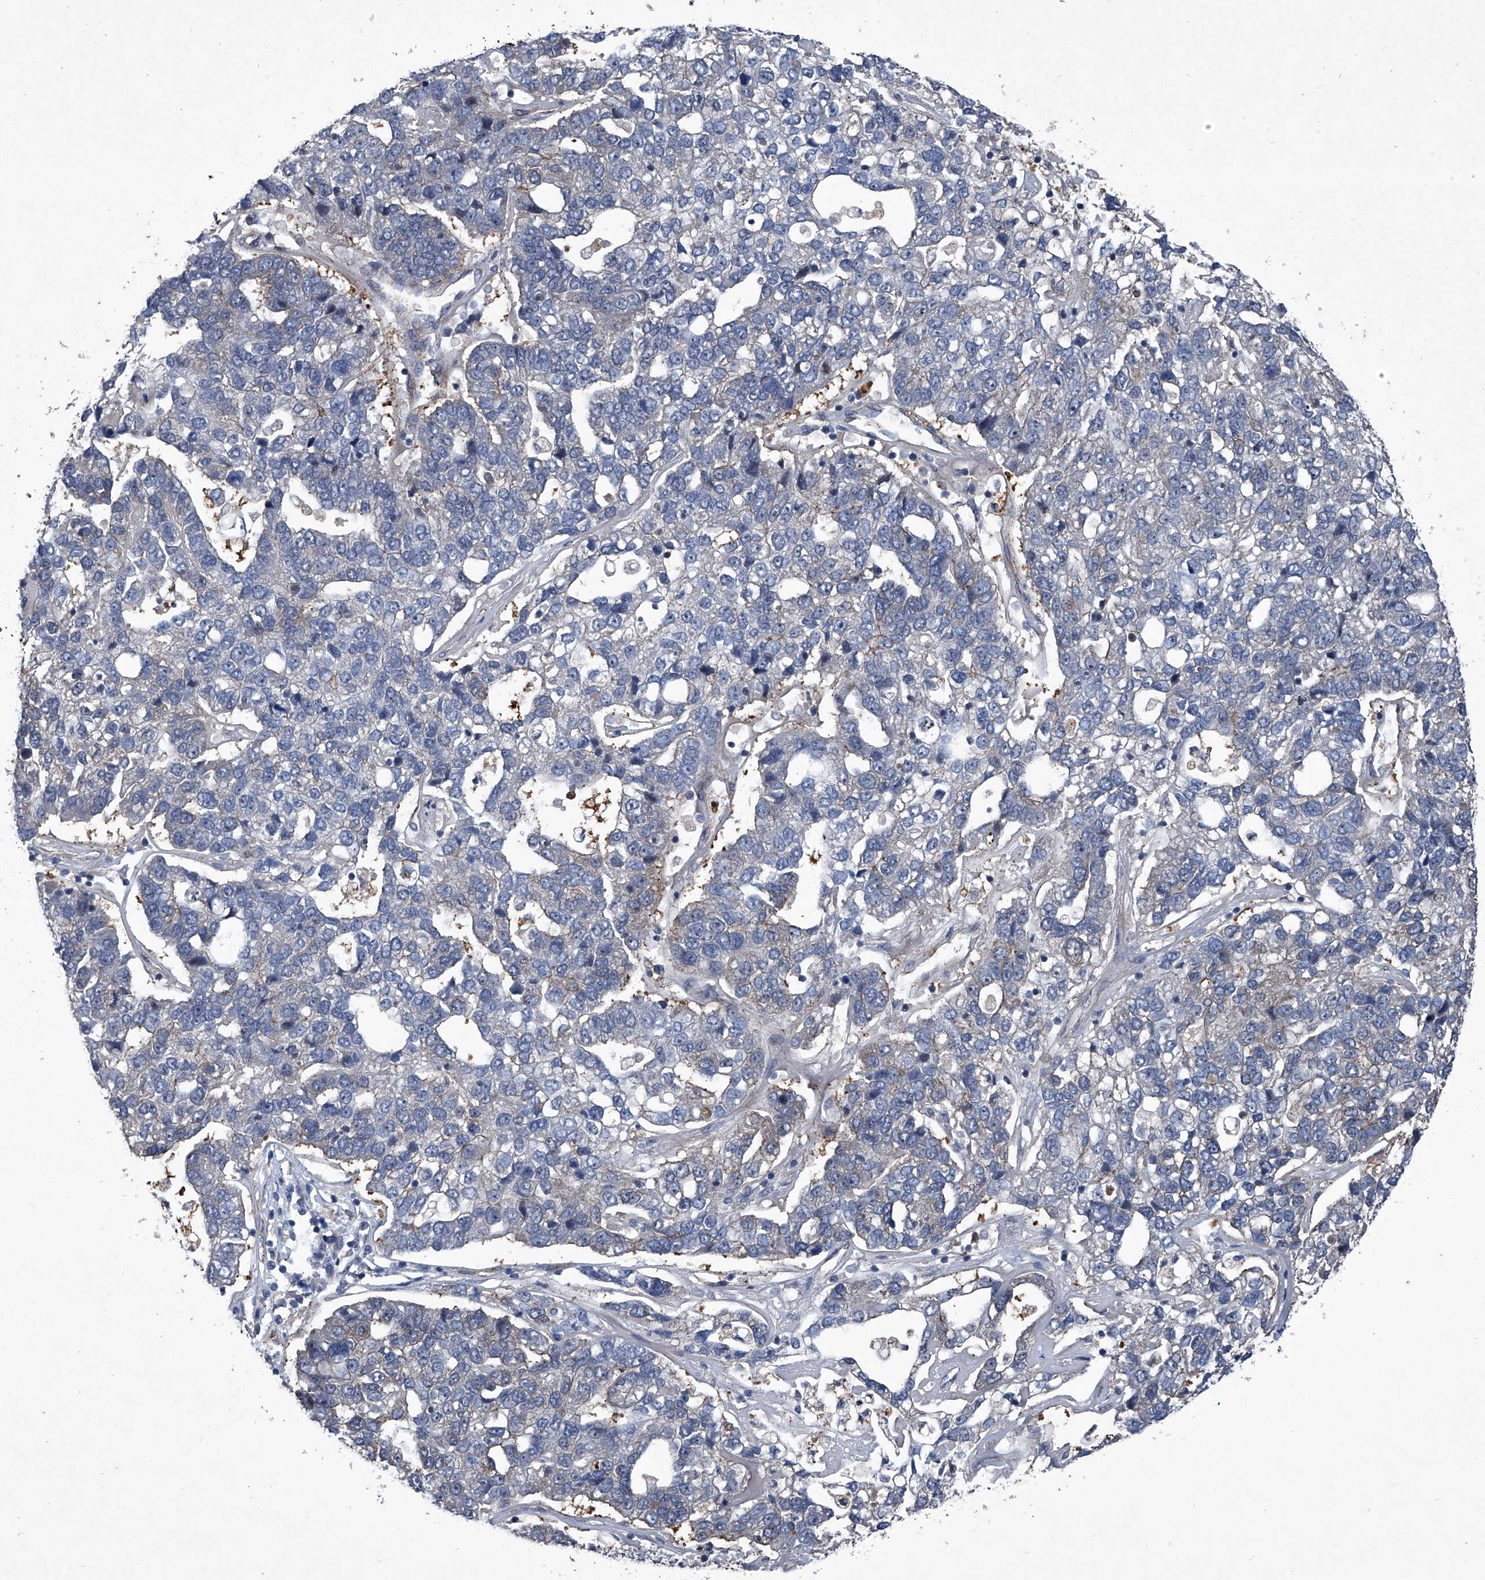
{"staining": {"intensity": "negative", "quantity": "none", "location": "none"}, "tissue": "pancreatic cancer", "cell_type": "Tumor cells", "image_type": "cancer", "snomed": [{"axis": "morphology", "description": "Adenocarcinoma, NOS"}, {"axis": "topography", "description": "Pancreas"}], "caption": "Immunohistochemistry (IHC) of pancreatic cancer demonstrates no positivity in tumor cells.", "gene": "MAPKAP1", "patient": {"sex": "female", "age": 61}}